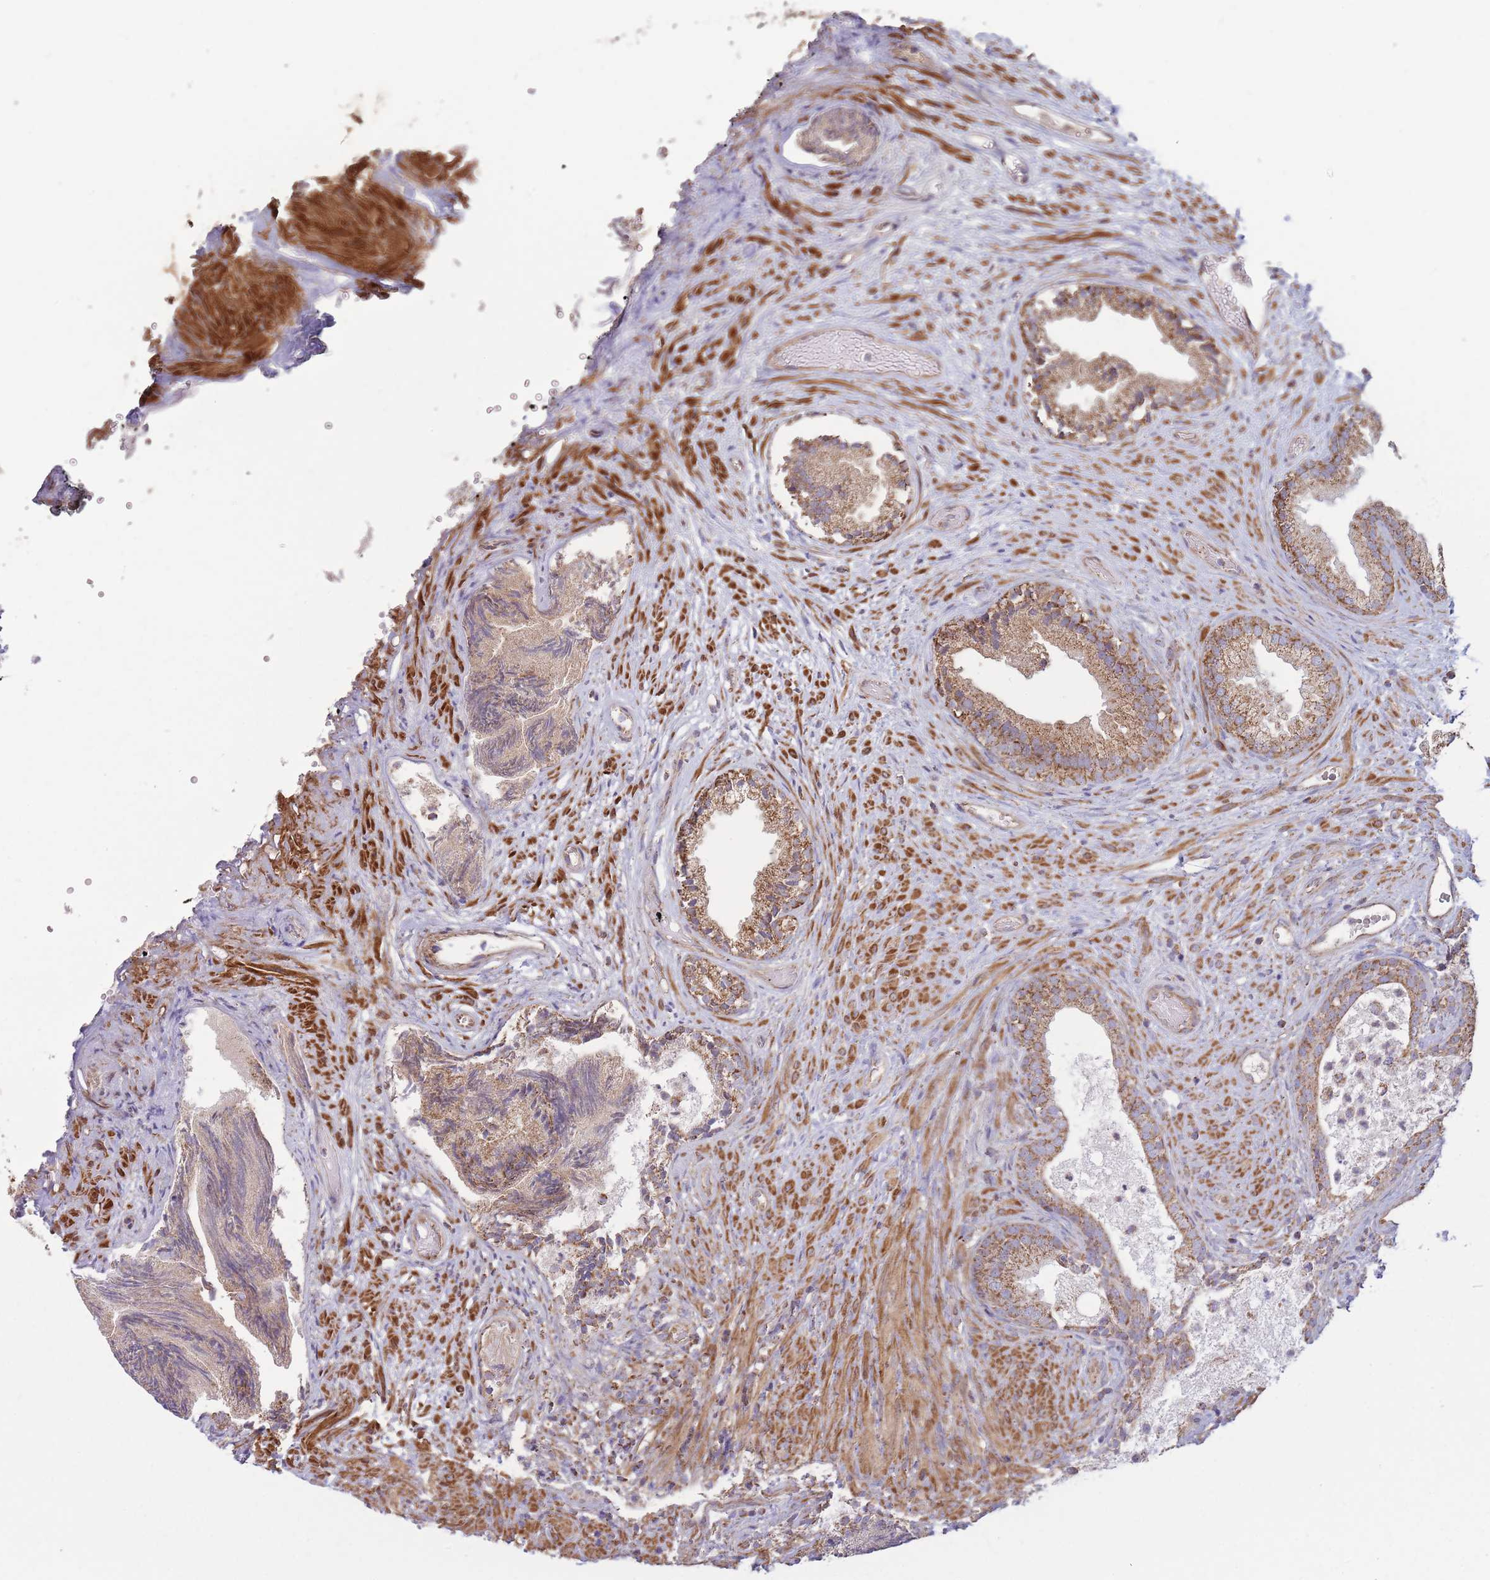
{"staining": {"intensity": "moderate", "quantity": ">75%", "location": "cytoplasmic/membranous"}, "tissue": "prostate", "cell_type": "Glandular cells", "image_type": "normal", "snomed": [{"axis": "morphology", "description": "Normal tissue, NOS"}, {"axis": "topography", "description": "Prostate"}], "caption": "Normal prostate demonstrates moderate cytoplasmic/membranous staining in approximately >75% of glandular cells.", "gene": "KIF16B", "patient": {"sex": "male", "age": 76}}